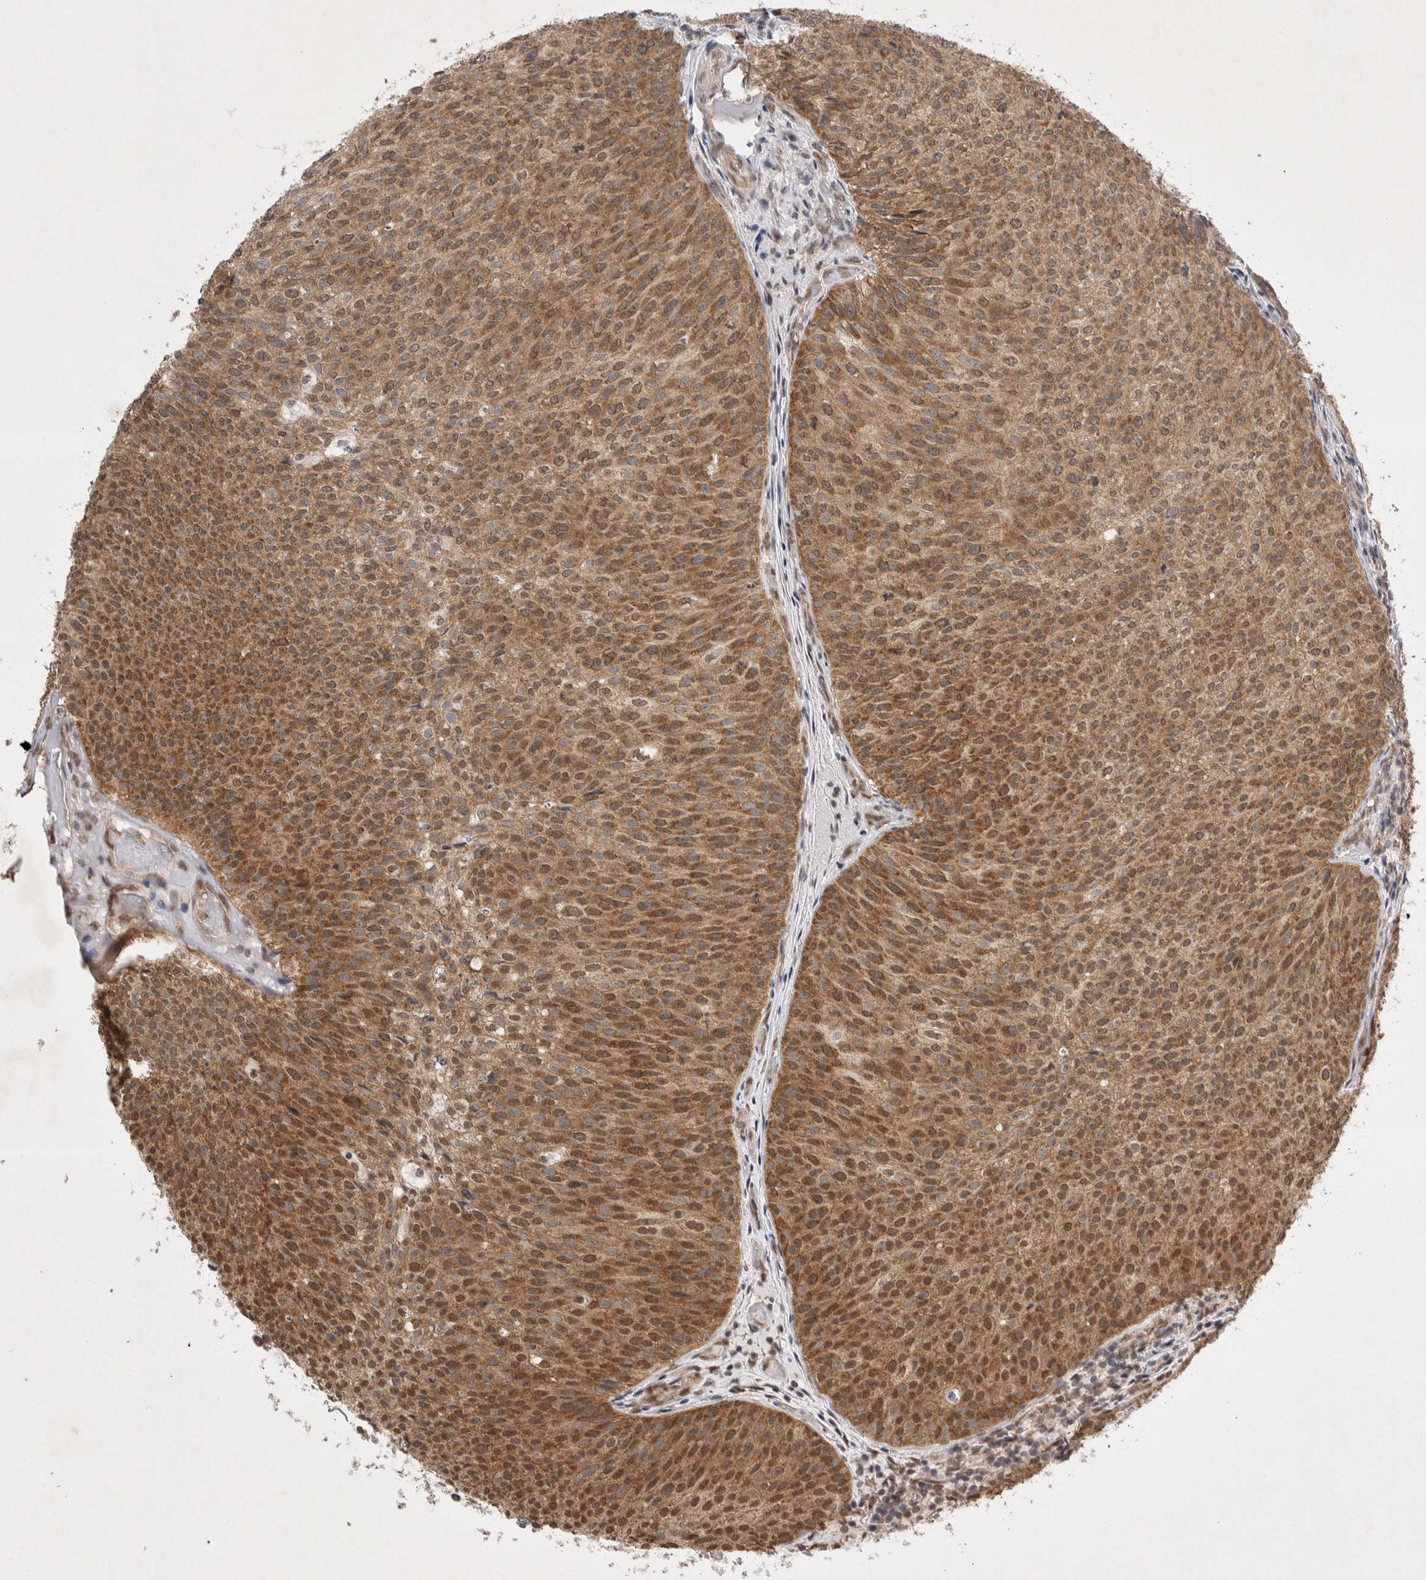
{"staining": {"intensity": "strong", "quantity": ">75%", "location": "cytoplasmic/membranous"}, "tissue": "urothelial cancer", "cell_type": "Tumor cells", "image_type": "cancer", "snomed": [{"axis": "morphology", "description": "Urothelial carcinoma, Low grade"}, {"axis": "topography", "description": "Urinary bladder"}], "caption": "Urothelial cancer stained with a protein marker demonstrates strong staining in tumor cells.", "gene": "WIPF2", "patient": {"sex": "male", "age": 86}}